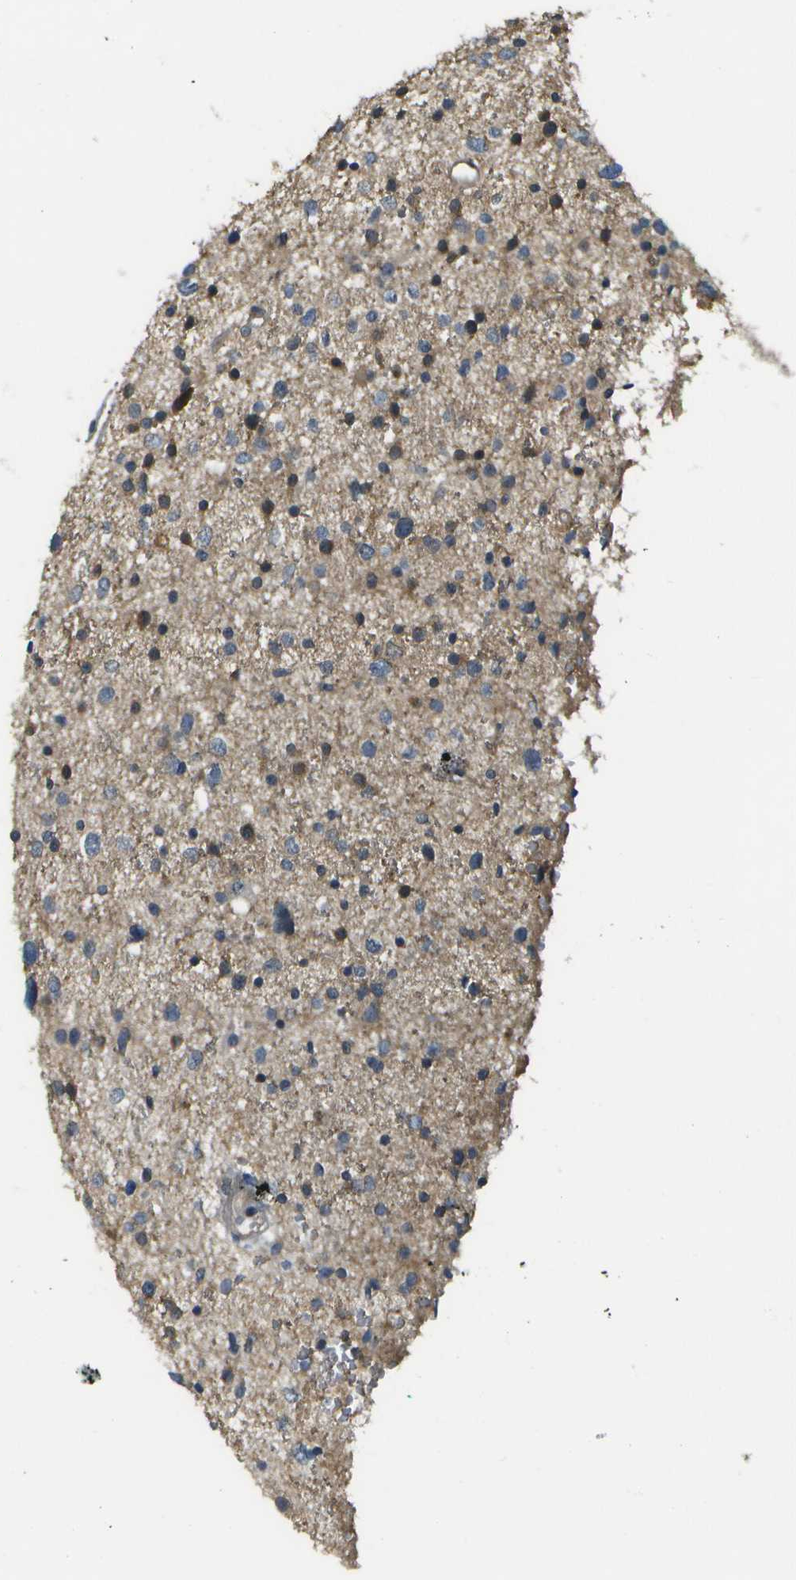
{"staining": {"intensity": "moderate", "quantity": "25%-75%", "location": "cytoplasmic/membranous"}, "tissue": "glioma", "cell_type": "Tumor cells", "image_type": "cancer", "snomed": [{"axis": "morphology", "description": "Glioma, malignant, Low grade"}, {"axis": "topography", "description": "Brain"}], "caption": "Glioma stained with immunohistochemistry (IHC) shows moderate cytoplasmic/membranous staining in approximately 25%-75% of tumor cells.", "gene": "WNK2", "patient": {"sex": "female", "age": 37}}